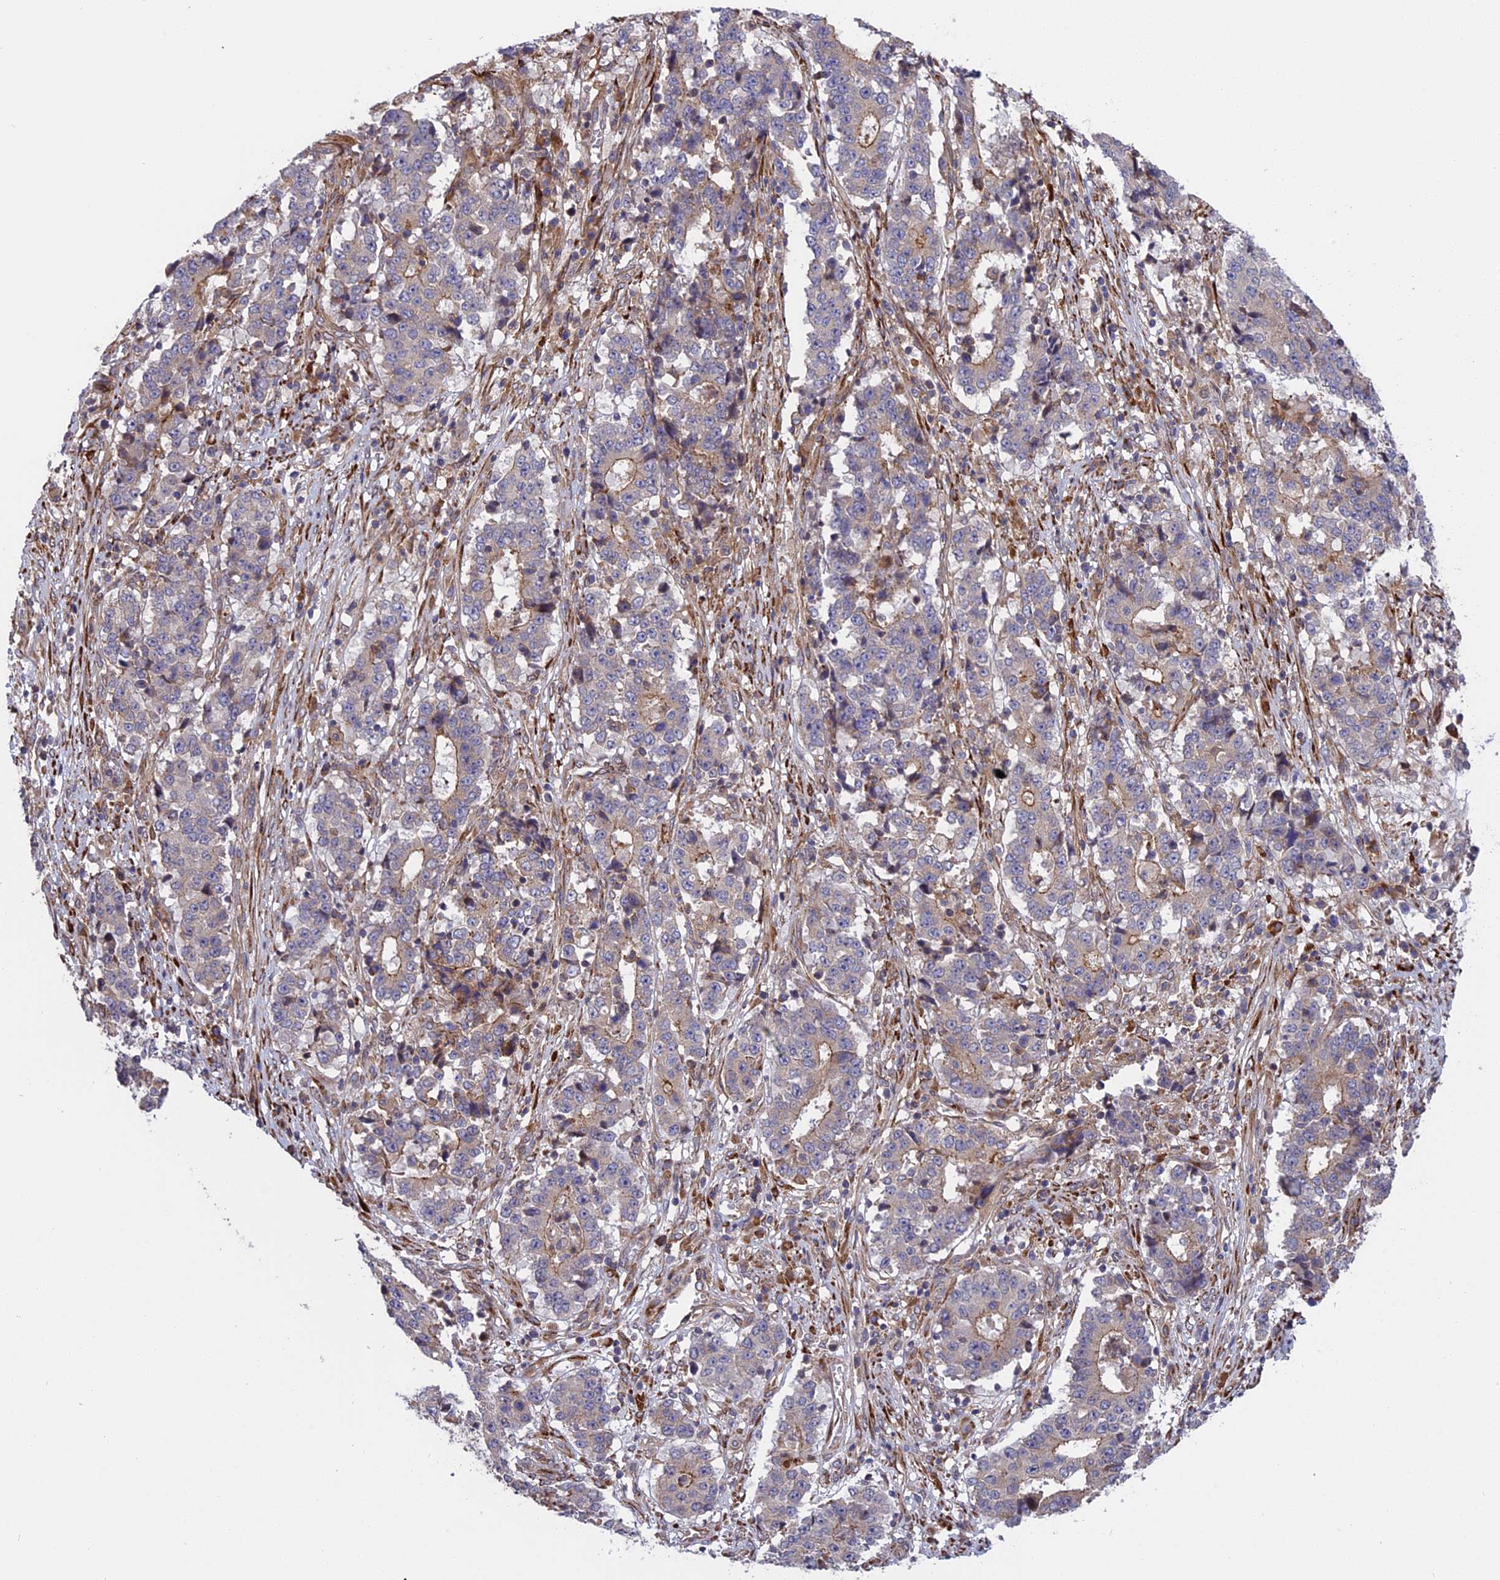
{"staining": {"intensity": "weak", "quantity": "<25%", "location": "cytoplasmic/membranous"}, "tissue": "stomach cancer", "cell_type": "Tumor cells", "image_type": "cancer", "snomed": [{"axis": "morphology", "description": "Adenocarcinoma, NOS"}, {"axis": "topography", "description": "Stomach"}], "caption": "IHC of stomach cancer shows no staining in tumor cells.", "gene": "DDX60L", "patient": {"sex": "male", "age": 59}}